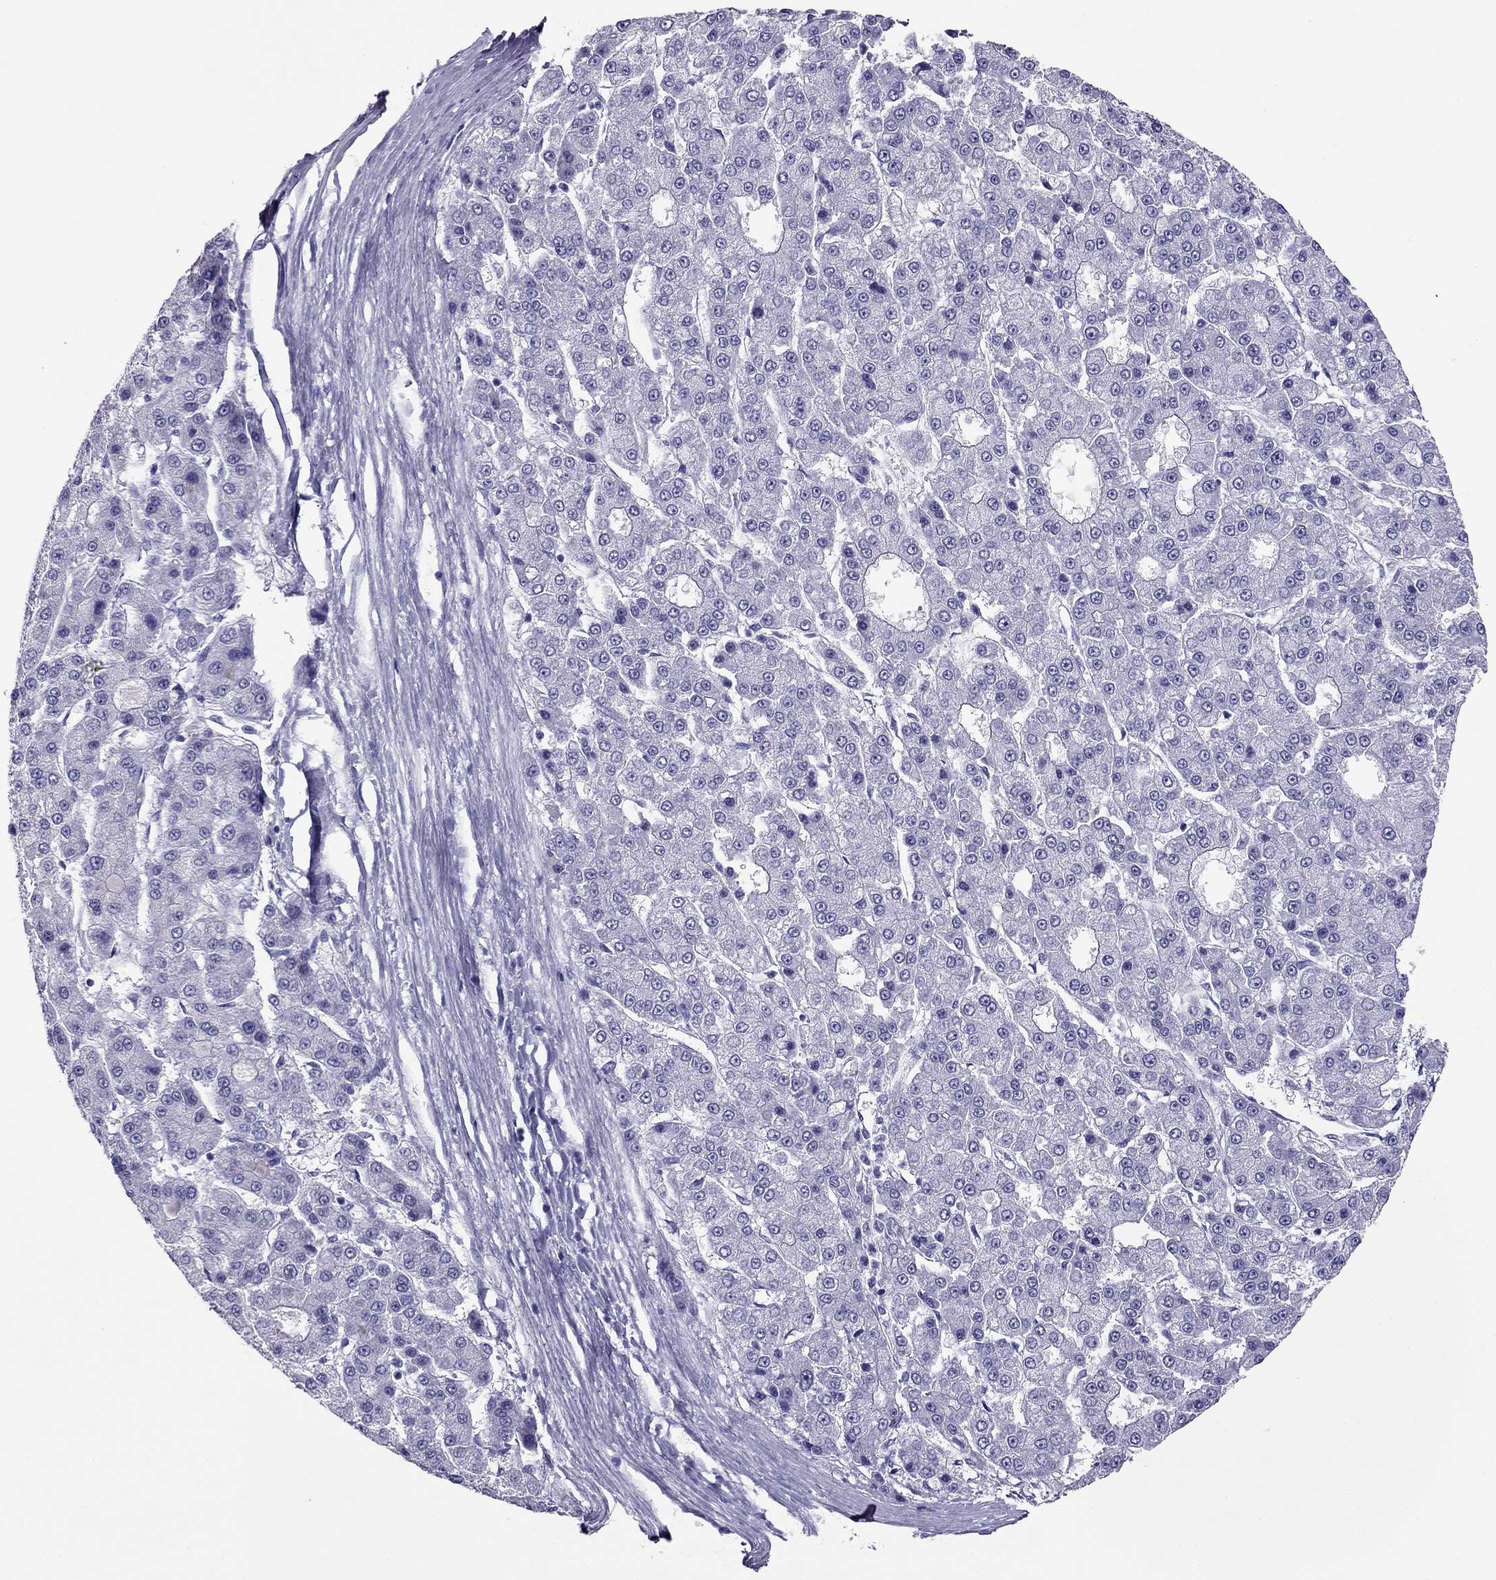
{"staining": {"intensity": "negative", "quantity": "none", "location": "none"}, "tissue": "liver cancer", "cell_type": "Tumor cells", "image_type": "cancer", "snomed": [{"axis": "morphology", "description": "Carcinoma, Hepatocellular, NOS"}, {"axis": "topography", "description": "Liver"}], "caption": "Tumor cells show no significant protein expression in hepatocellular carcinoma (liver).", "gene": "PDE6A", "patient": {"sex": "male", "age": 70}}